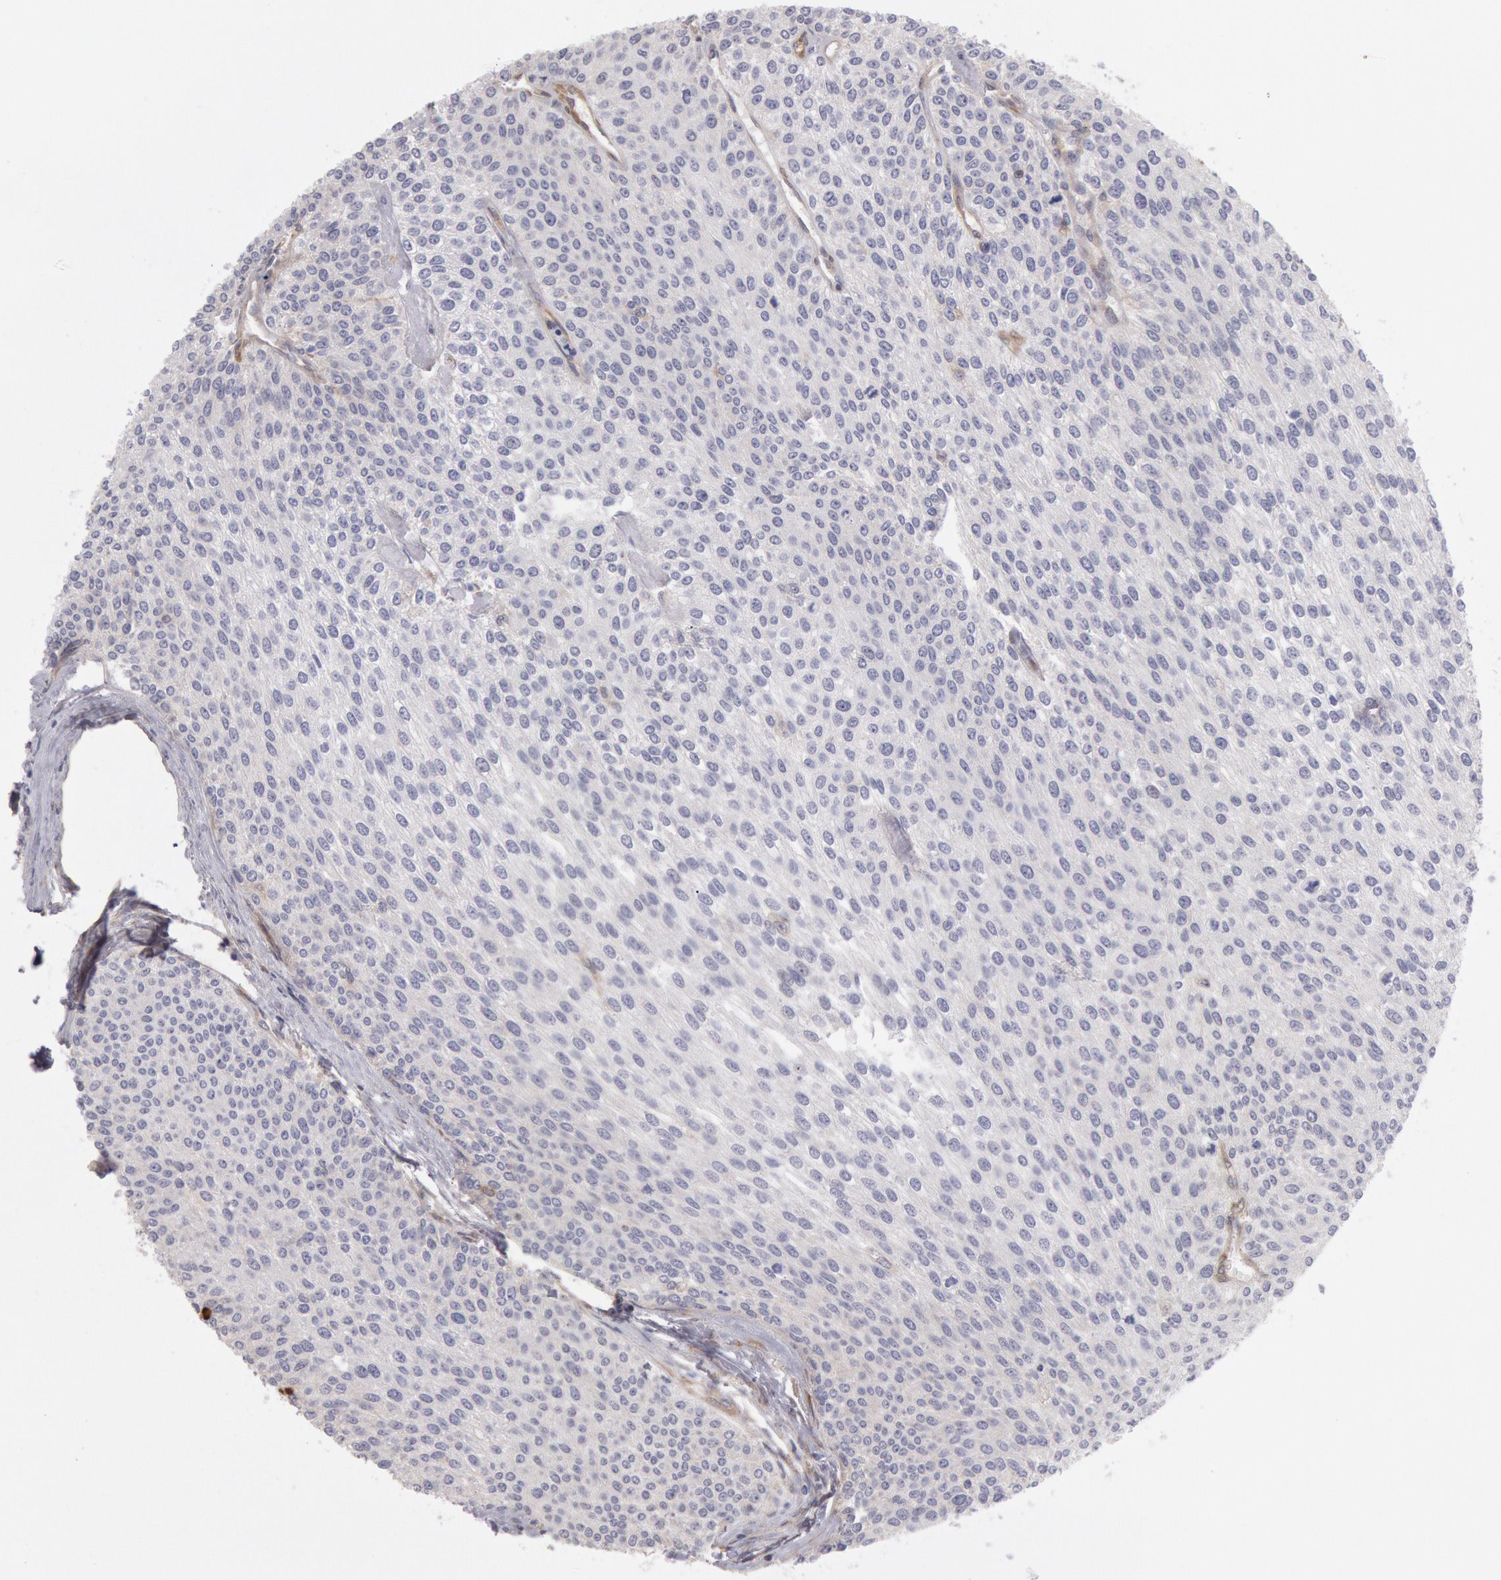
{"staining": {"intensity": "negative", "quantity": "none", "location": "none"}, "tissue": "urothelial cancer", "cell_type": "Tumor cells", "image_type": "cancer", "snomed": [{"axis": "morphology", "description": "Urothelial carcinoma, Low grade"}, {"axis": "topography", "description": "Urinary bladder"}], "caption": "Urothelial cancer was stained to show a protein in brown. There is no significant positivity in tumor cells. The staining was performed using DAB to visualize the protein expression in brown, while the nuclei were stained in blue with hematoxylin (Magnification: 20x).", "gene": "CCDC50", "patient": {"sex": "female", "age": 73}}